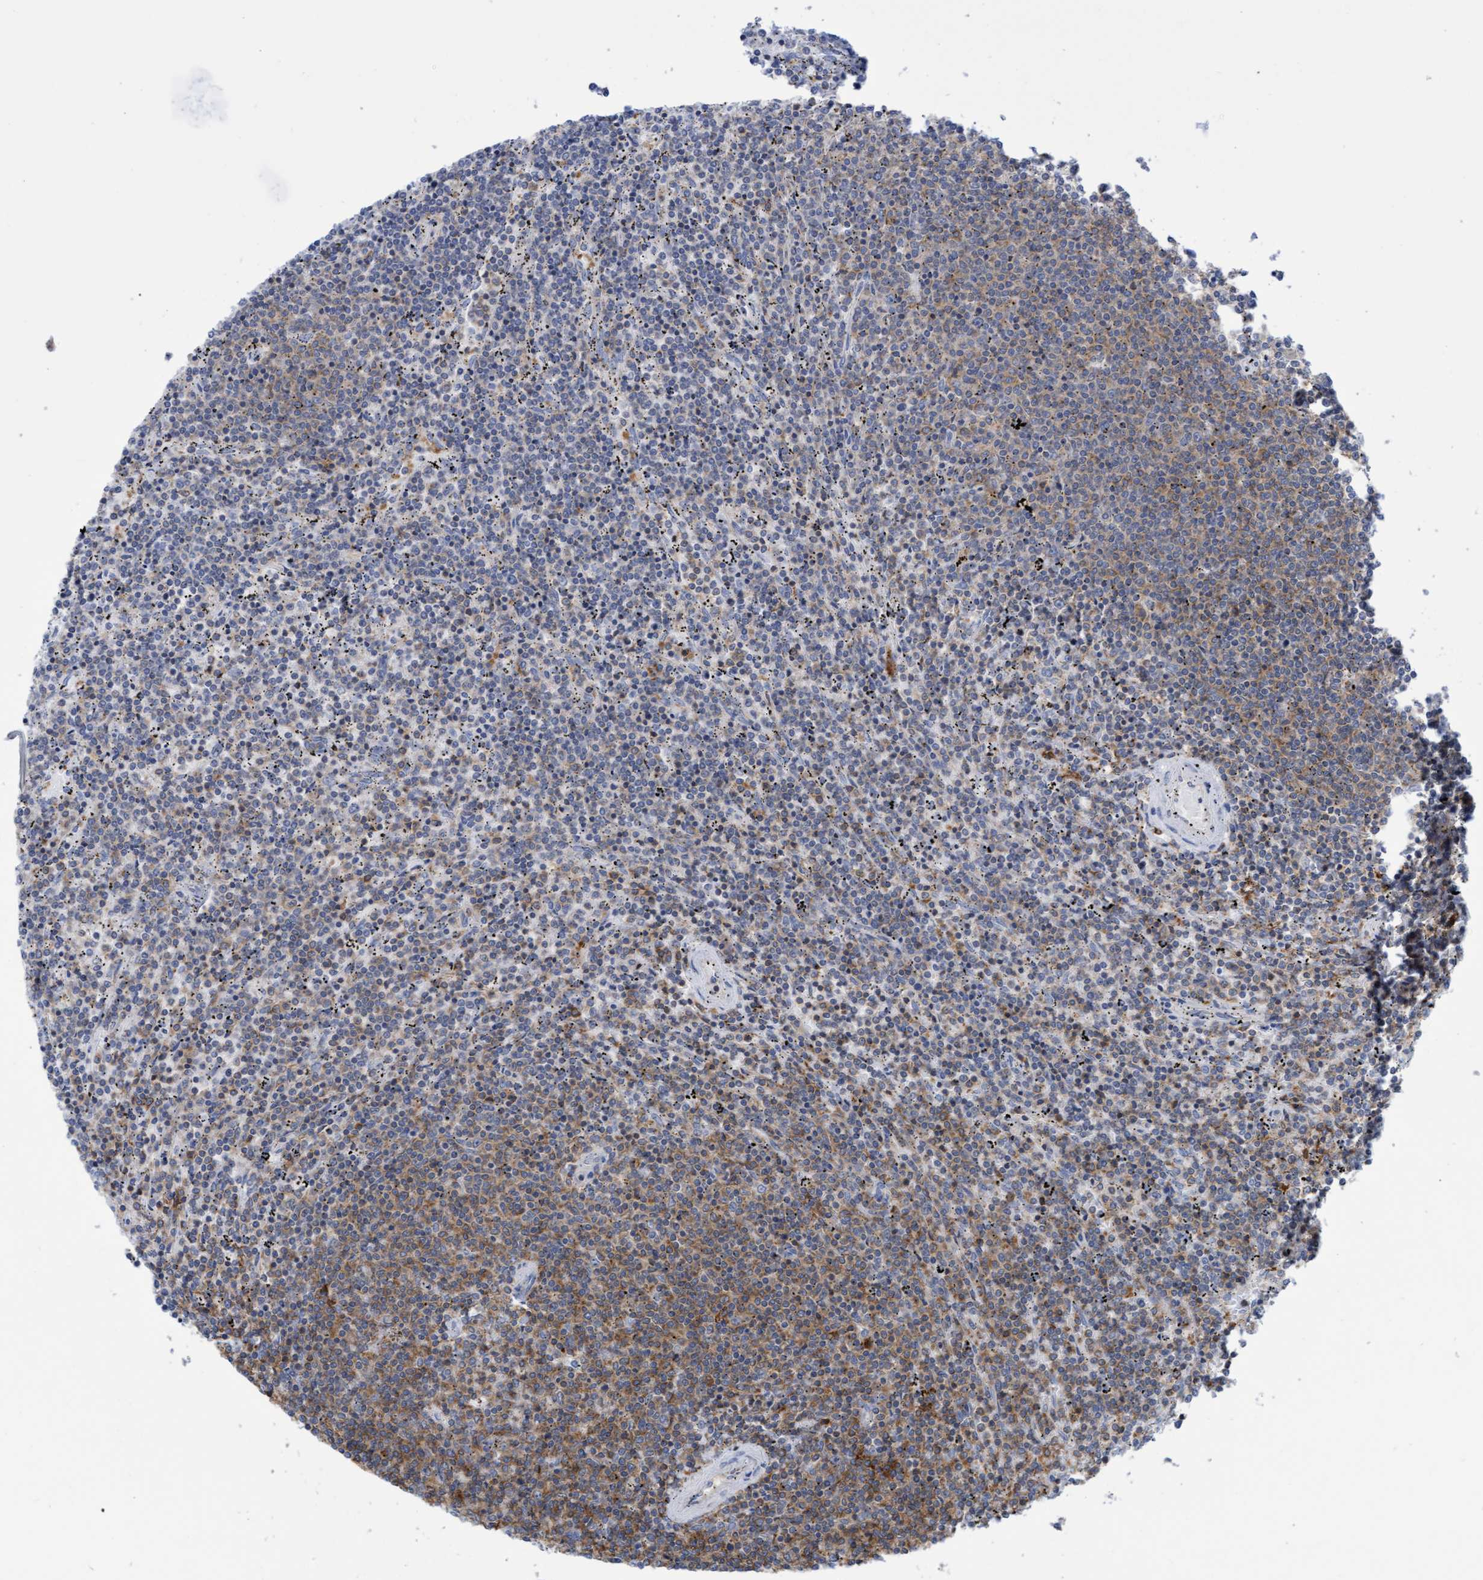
{"staining": {"intensity": "moderate", "quantity": "25%-75%", "location": "cytoplasmic/membranous"}, "tissue": "lymphoma", "cell_type": "Tumor cells", "image_type": "cancer", "snomed": [{"axis": "morphology", "description": "Malignant lymphoma, non-Hodgkin's type, Low grade"}, {"axis": "topography", "description": "Spleen"}], "caption": "Lymphoma stained for a protein (brown) demonstrates moderate cytoplasmic/membranous positive staining in about 25%-75% of tumor cells.", "gene": "FNBP1", "patient": {"sex": "female", "age": 50}}